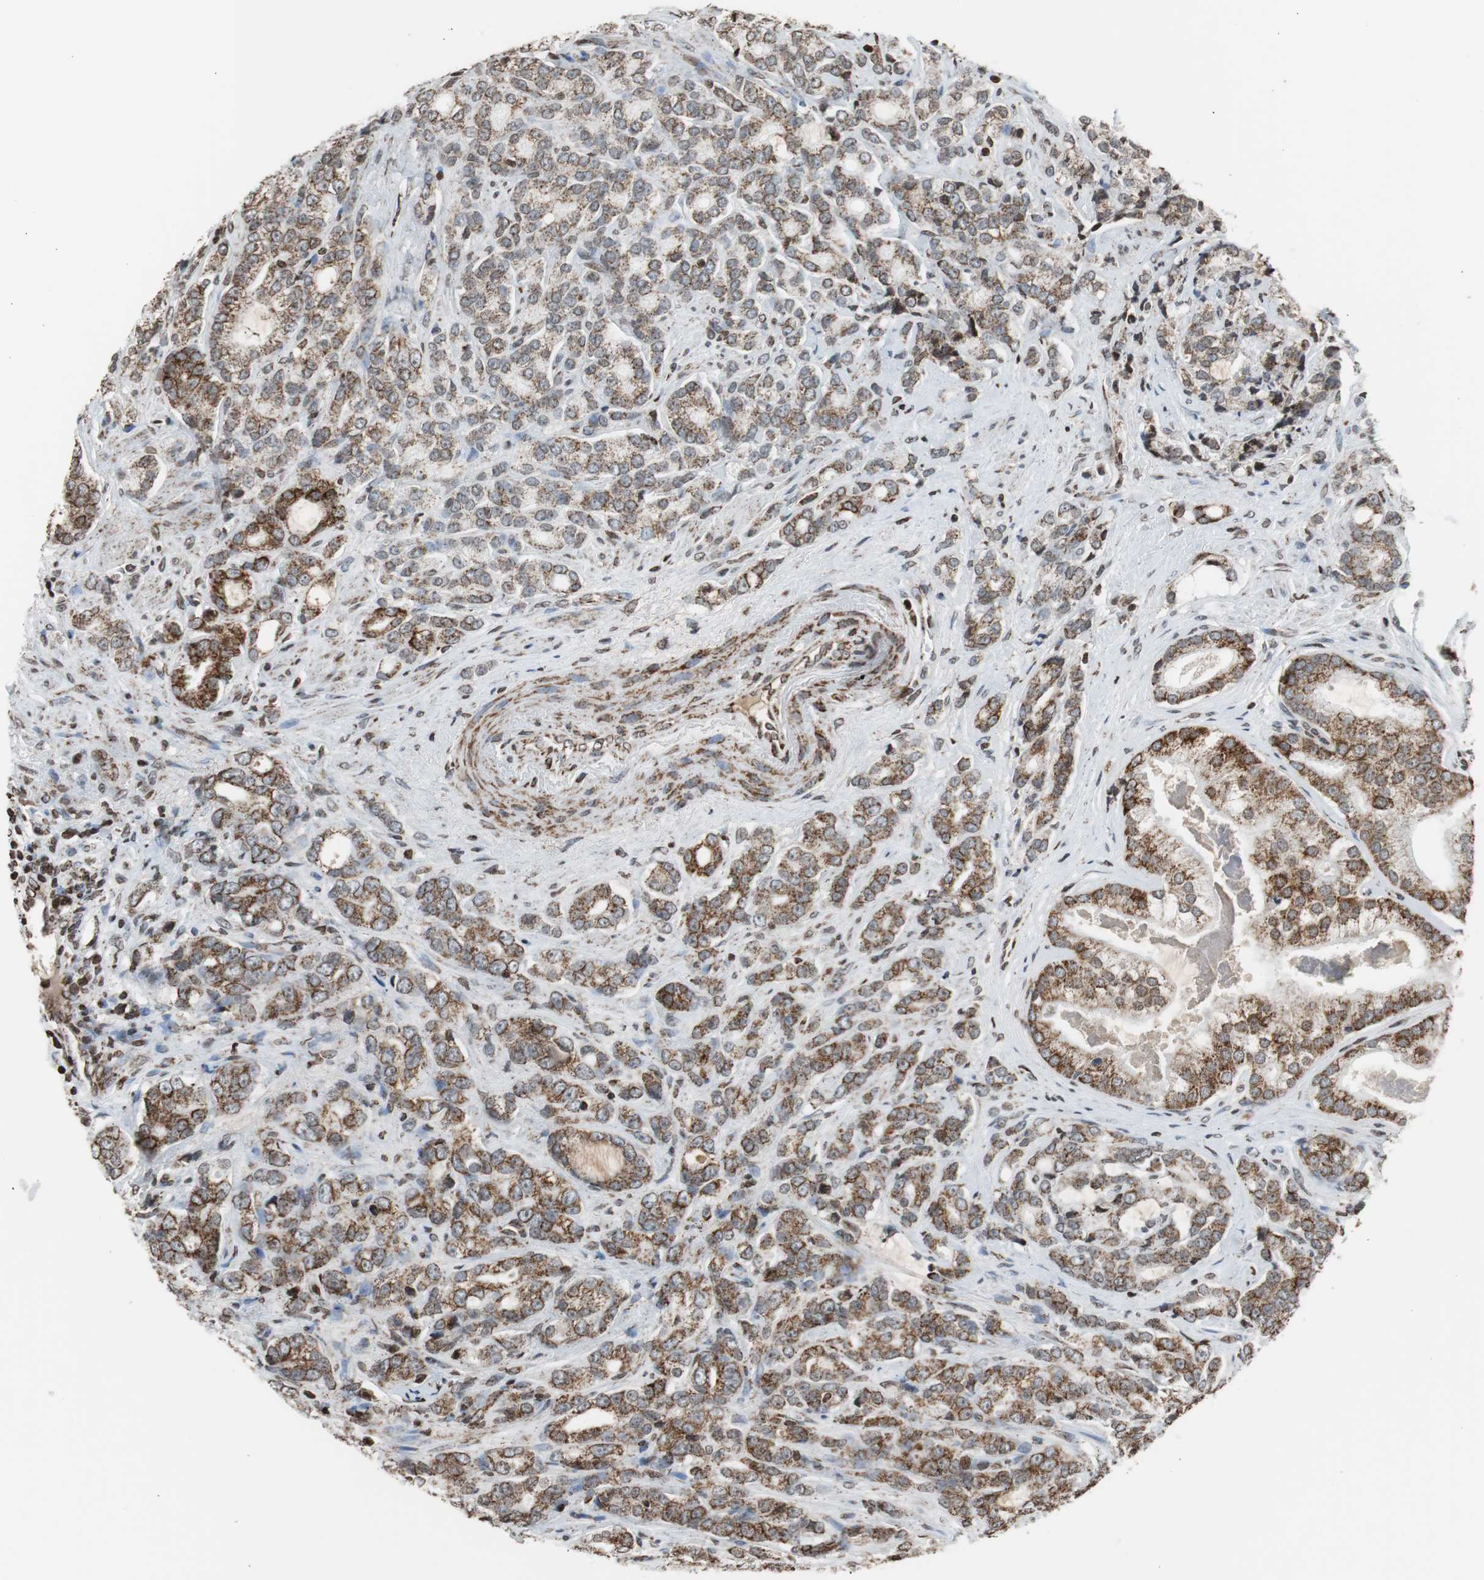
{"staining": {"intensity": "strong", "quantity": ">75%", "location": "cytoplasmic/membranous"}, "tissue": "prostate cancer", "cell_type": "Tumor cells", "image_type": "cancer", "snomed": [{"axis": "morphology", "description": "Adenocarcinoma, Low grade"}, {"axis": "topography", "description": "Prostate"}], "caption": "Adenocarcinoma (low-grade) (prostate) stained for a protein (brown) reveals strong cytoplasmic/membranous positive positivity in approximately >75% of tumor cells.", "gene": "HSPA9", "patient": {"sex": "male", "age": 58}}